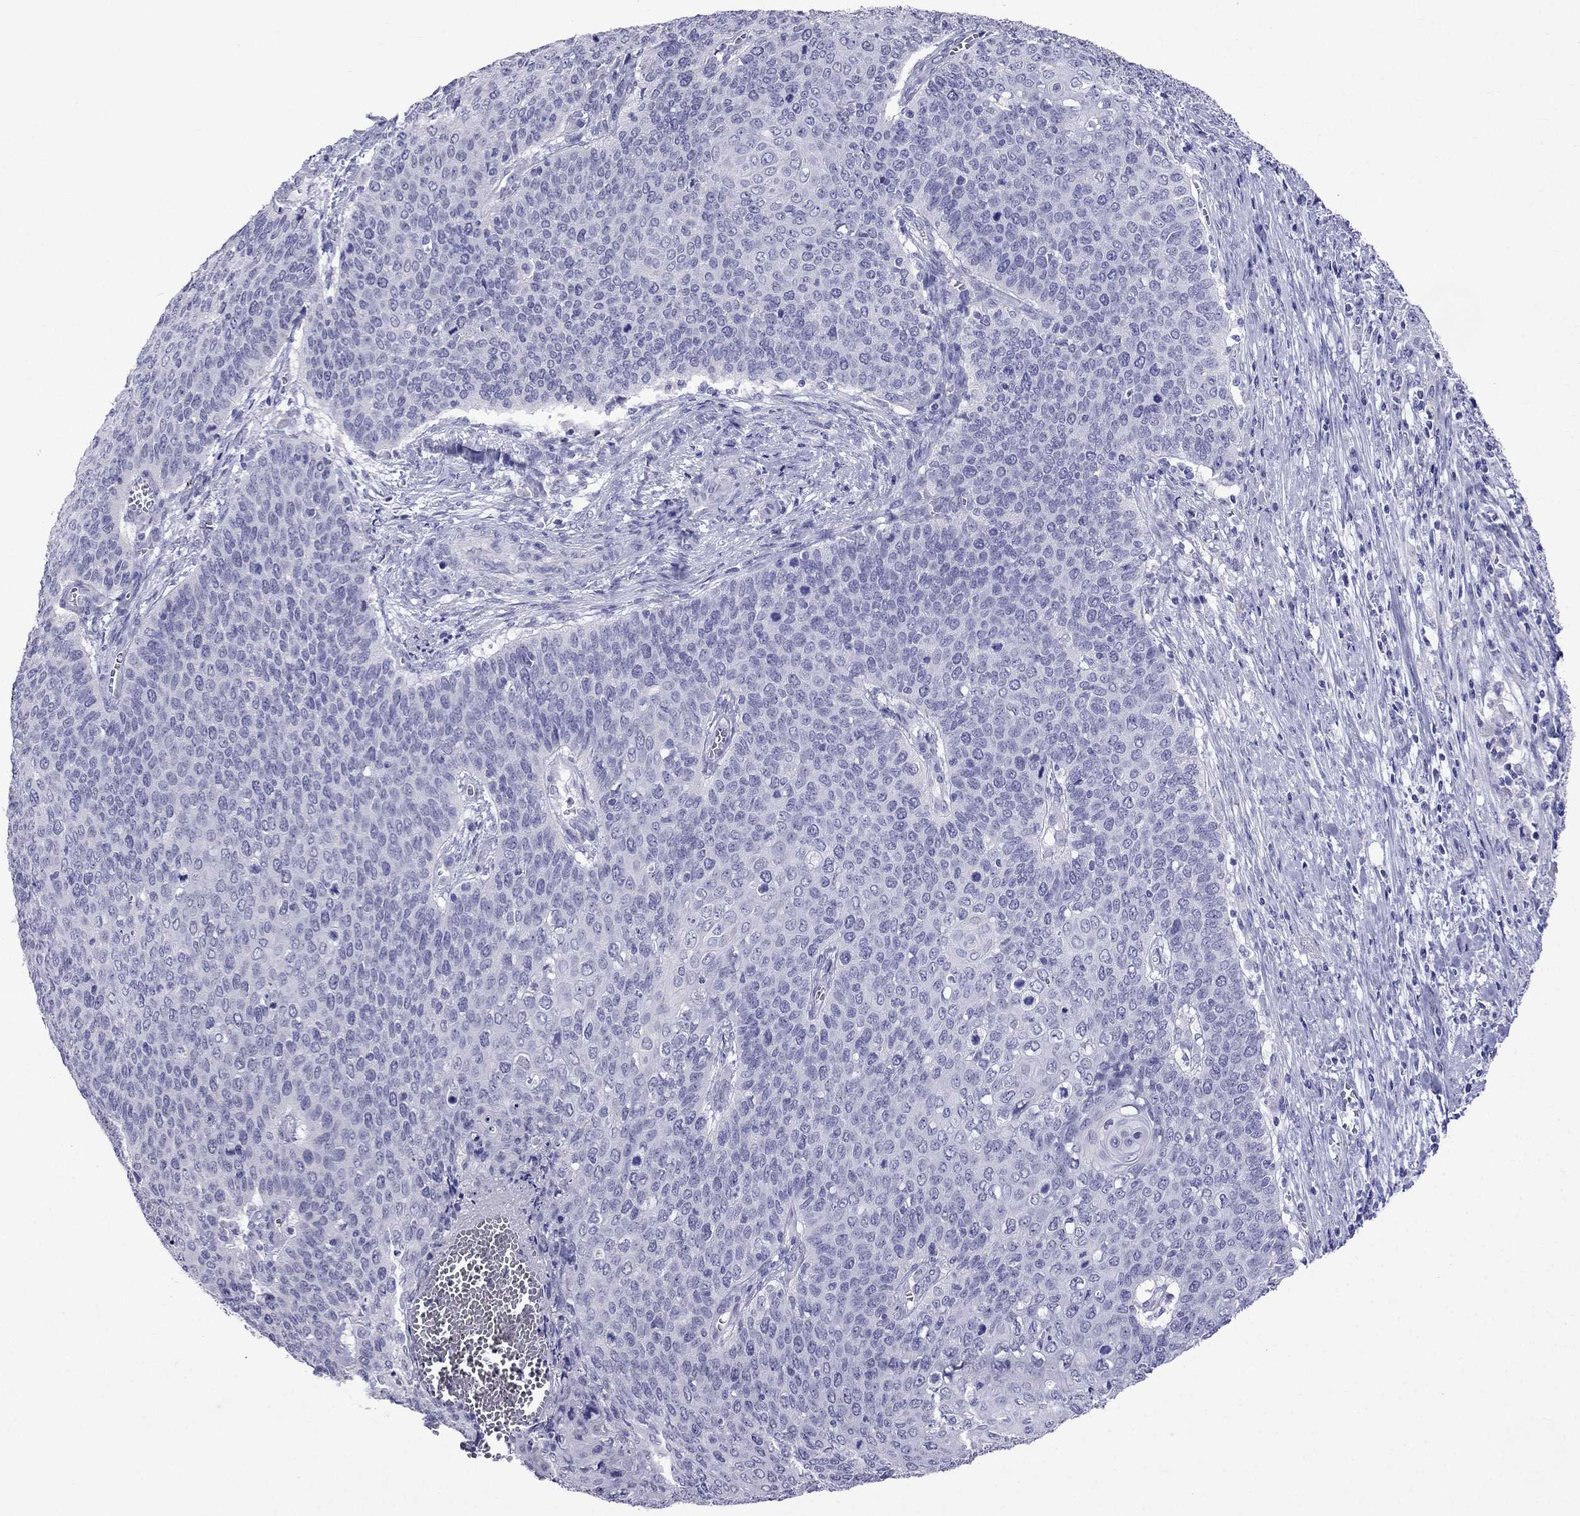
{"staining": {"intensity": "negative", "quantity": "none", "location": "none"}, "tissue": "cervical cancer", "cell_type": "Tumor cells", "image_type": "cancer", "snomed": [{"axis": "morphology", "description": "Squamous cell carcinoma, NOS"}, {"axis": "topography", "description": "Cervix"}], "caption": "IHC histopathology image of human cervical cancer (squamous cell carcinoma) stained for a protein (brown), which reveals no staining in tumor cells.", "gene": "MGP", "patient": {"sex": "female", "age": 39}}